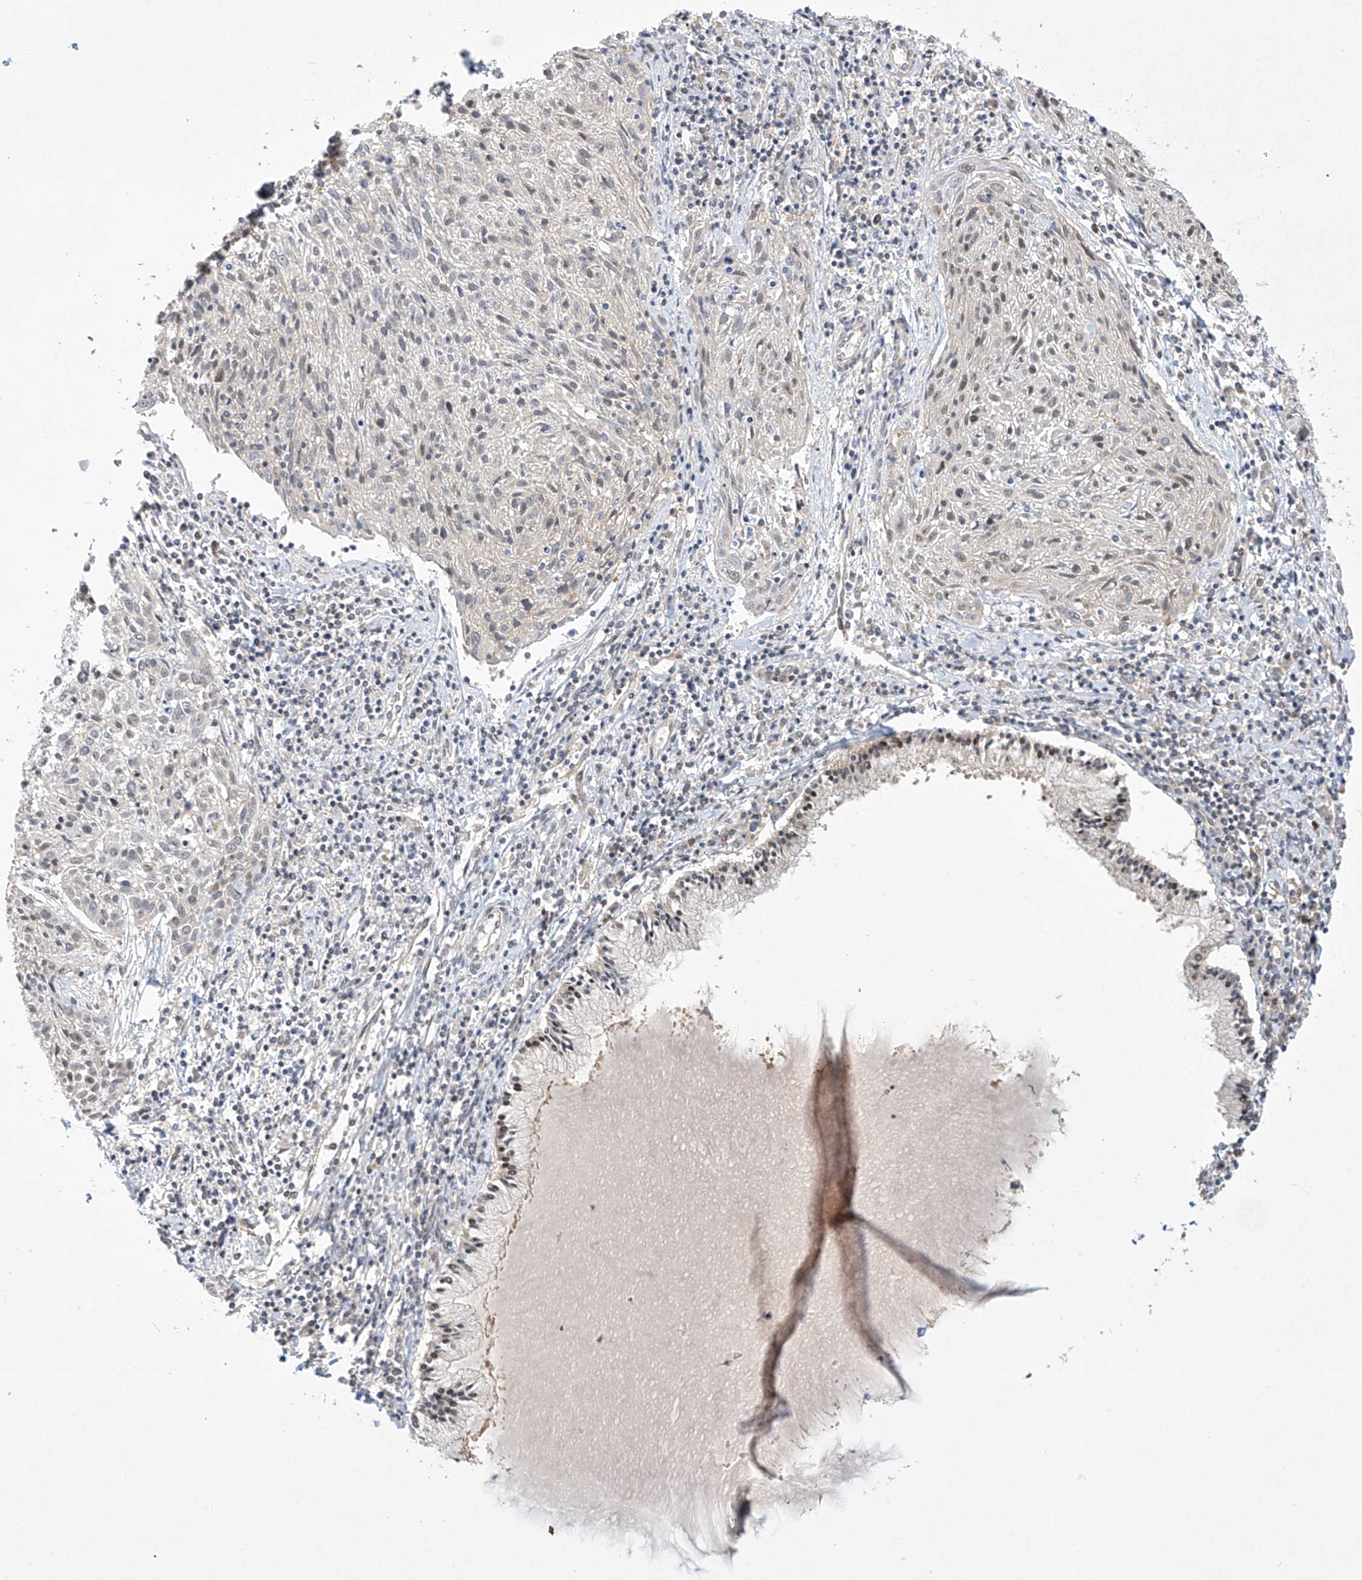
{"staining": {"intensity": "negative", "quantity": "none", "location": "none"}, "tissue": "cervical cancer", "cell_type": "Tumor cells", "image_type": "cancer", "snomed": [{"axis": "morphology", "description": "Squamous cell carcinoma, NOS"}, {"axis": "topography", "description": "Cervix"}], "caption": "A micrograph of cervical cancer (squamous cell carcinoma) stained for a protein displays no brown staining in tumor cells. The staining was performed using DAB (3,3'-diaminobenzidine) to visualize the protein expression in brown, while the nuclei were stained in blue with hematoxylin (Magnification: 20x).", "gene": "TASP1", "patient": {"sex": "female", "age": 51}}